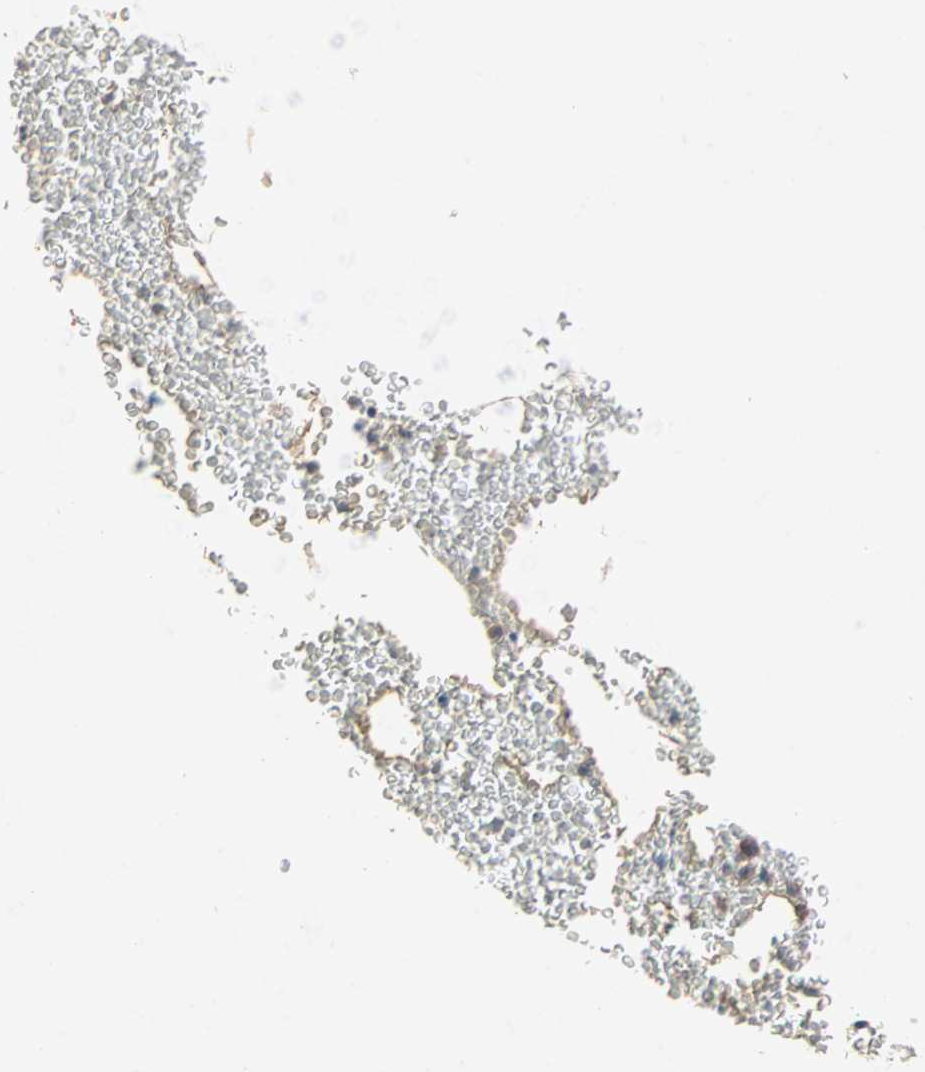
{"staining": {"intensity": "weak", "quantity": "<25%", "location": "cytoplasmic/membranous"}, "tissue": "bone marrow", "cell_type": "Hematopoietic cells", "image_type": "normal", "snomed": [{"axis": "morphology", "description": "Normal tissue, NOS"}, {"axis": "morphology", "description": "Inflammation, NOS"}, {"axis": "topography", "description": "Bone marrow"}], "caption": "Immunohistochemistry (IHC) of unremarkable human bone marrow displays no expression in hematopoietic cells.", "gene": "TTF2", "patient": {"sex": "male", "age": 74}}